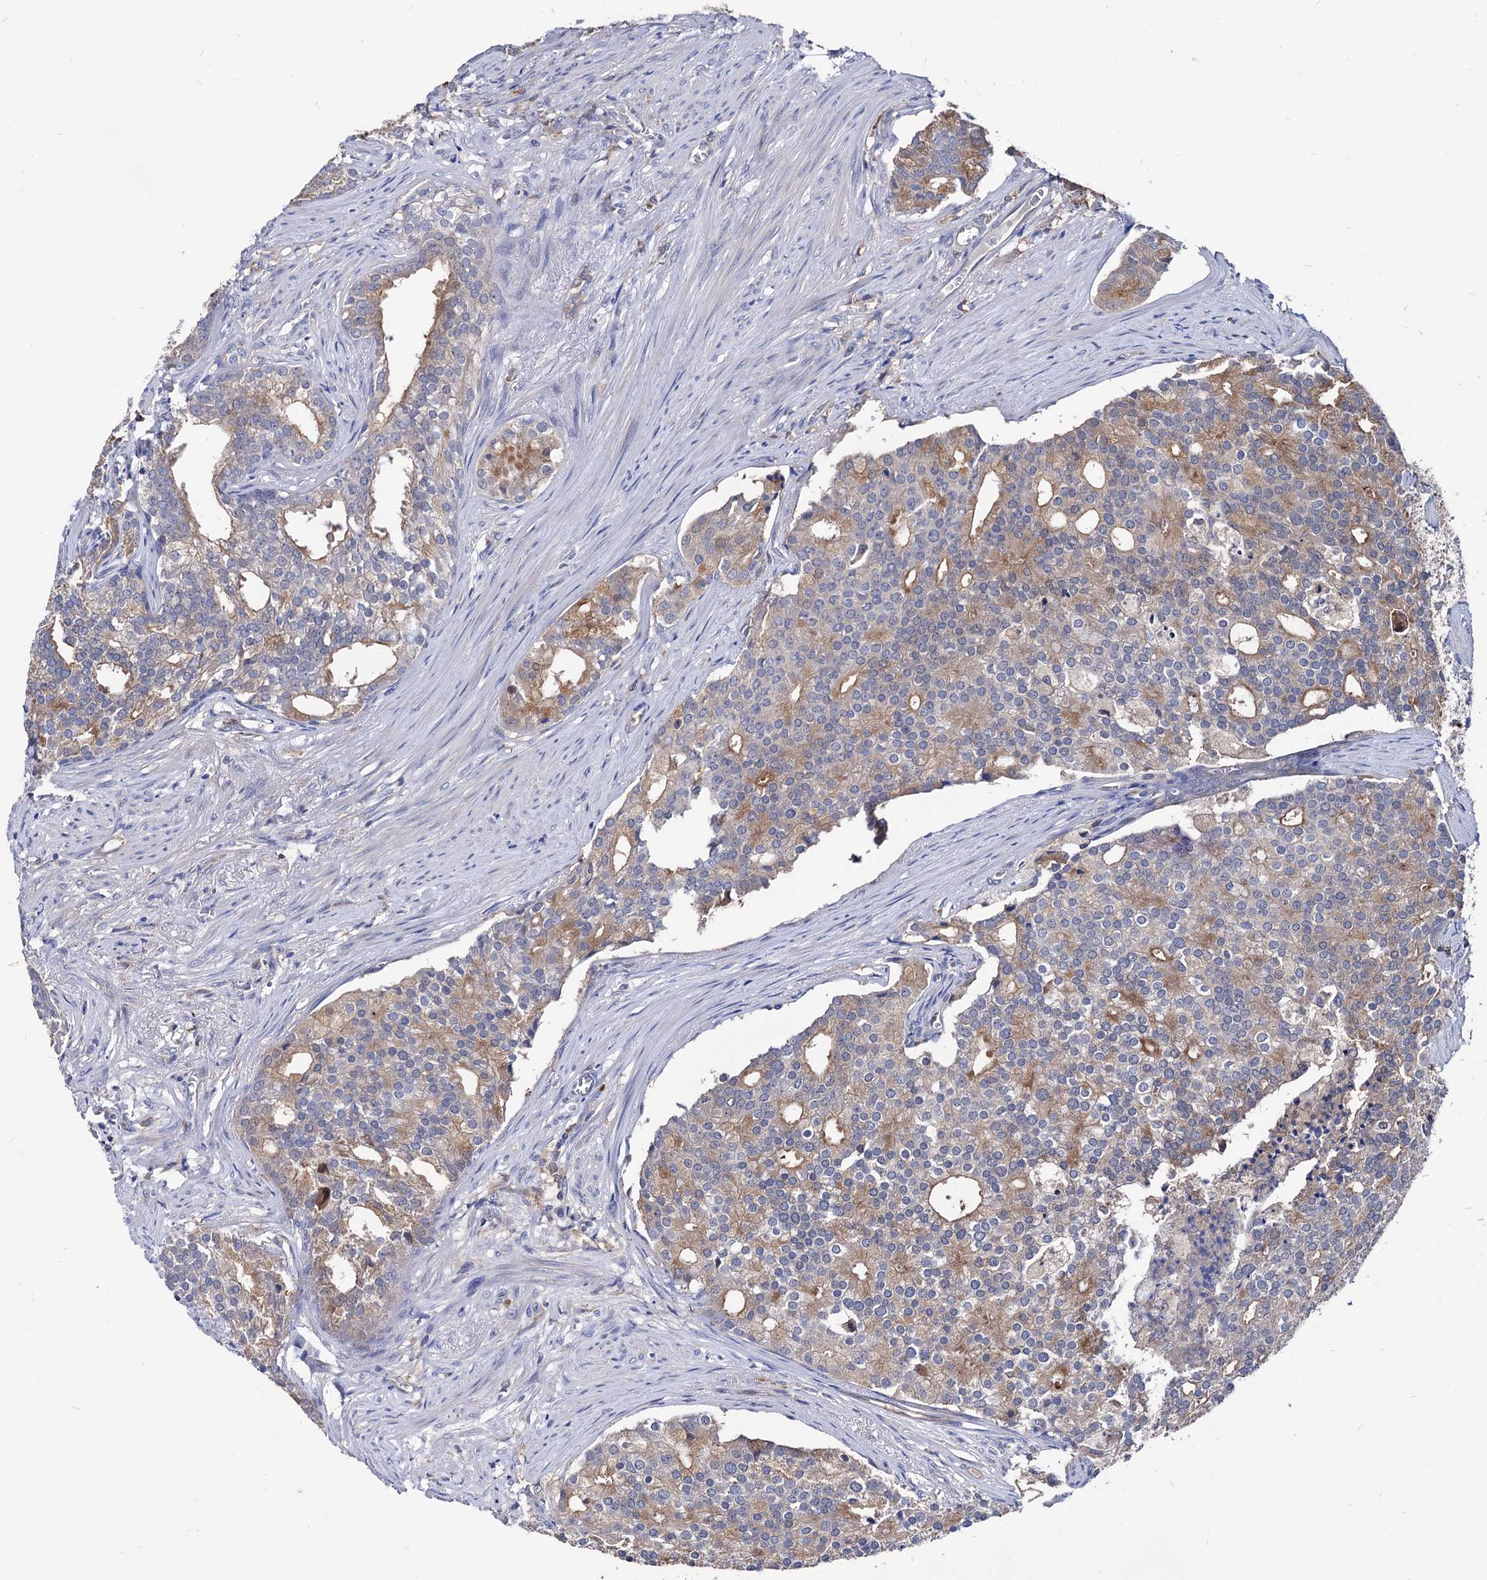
{"staining": {"intensity": "moderate", "quantity": "25%-75%", "location": "cytoplasmic/membranous"}, "tissue": "prostate cancer", "cell_type": "Tumor cells", "image_type": "cancer", "snomed": [{"axis": "morphology", "description": "Adenocarcinoma, Low grade"}, {"axis": "topography", "description": "Prostate"}], "caption": "Low-grade adenocarcinoma (prostate) was stained to show a protein in brown. There is medium levels of moderate cytoplasmic/membranous expression in approximately 25%-75% of tumor cells. (IHC, brightfield microscopy, high magnification).", "gene": "CPPED1", "patient": {"sex": "male", "age": 71}}